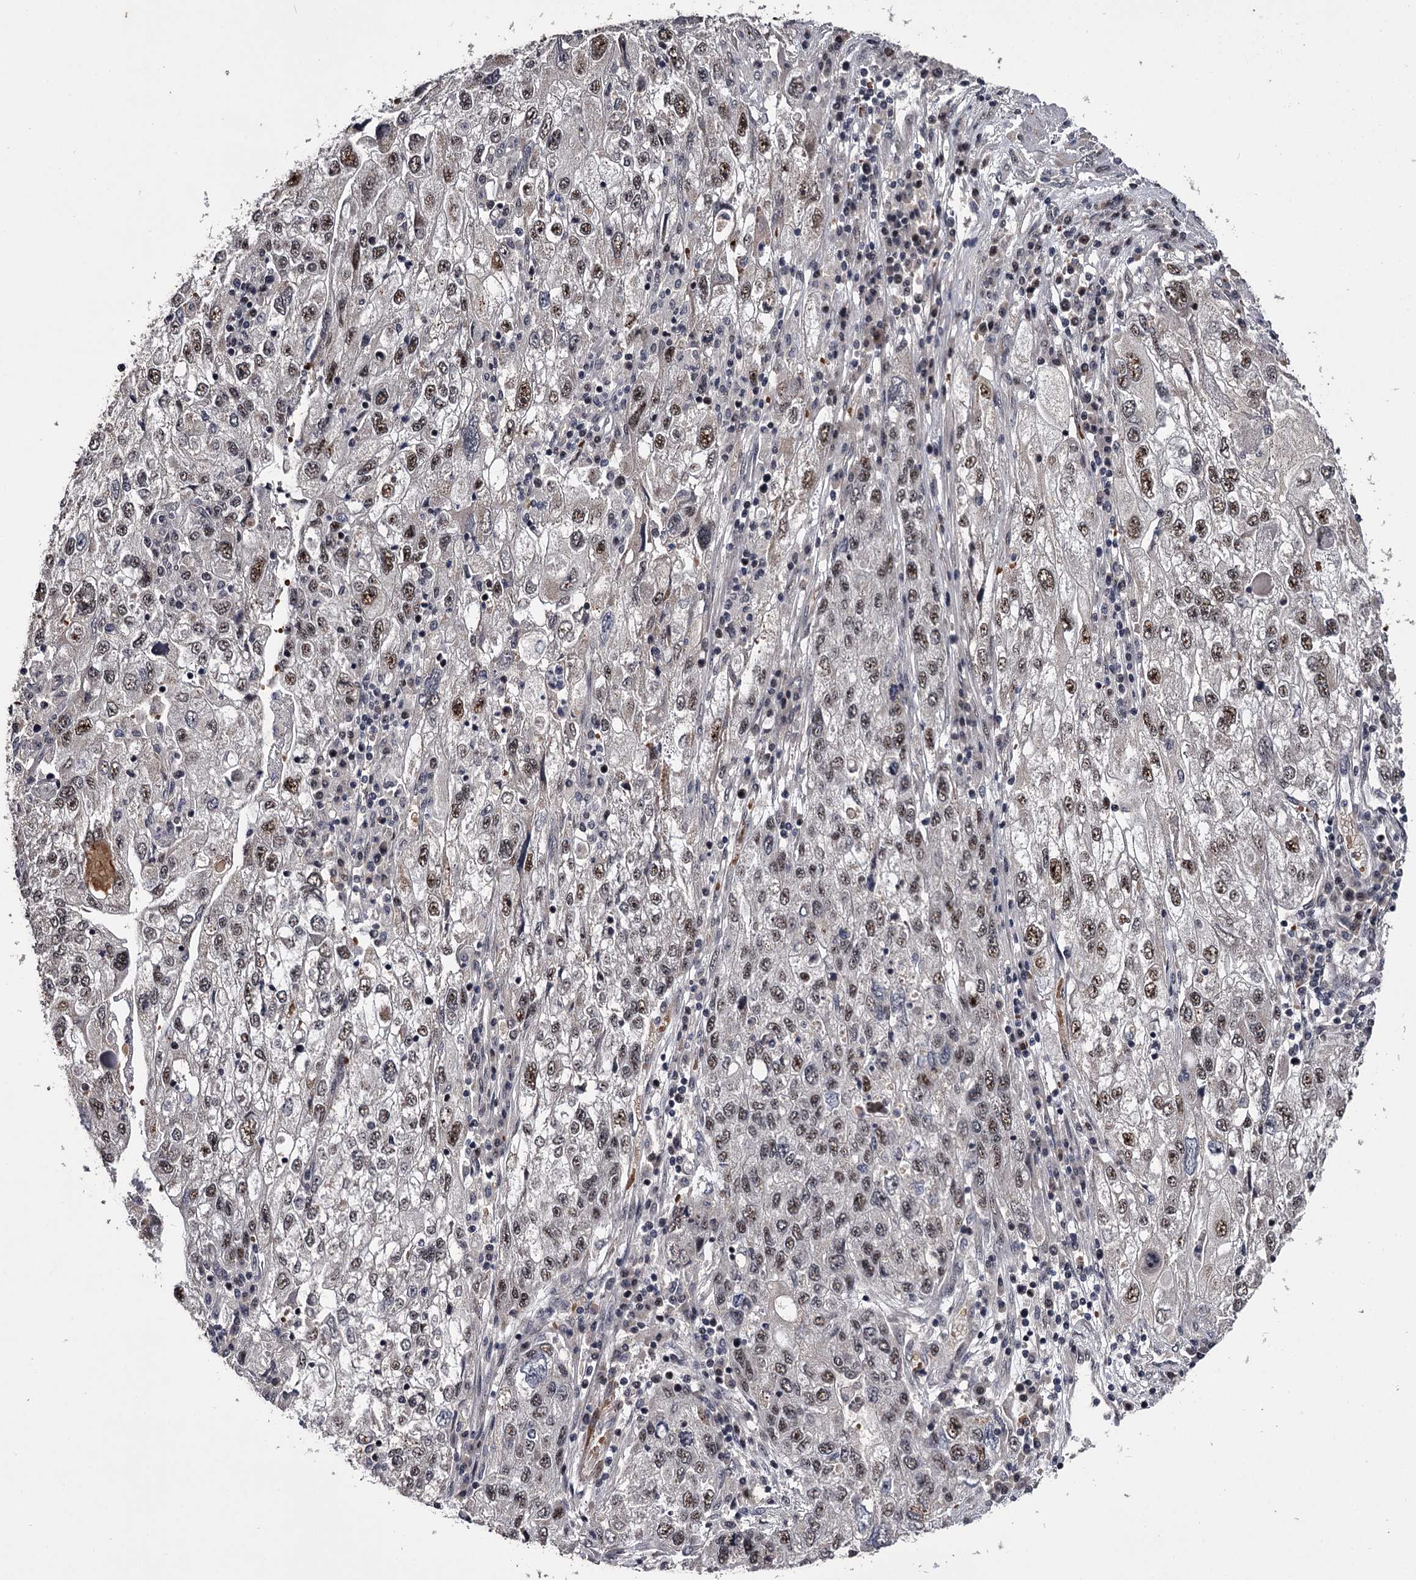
{"staining": {"intensity": "moderate", "quantity": ">75%", "location": "nuclear"}, "tissue": "endometrial cancer", "cell_type": "Tumor cells", "image_type": "cancer", "snomed": [{"axis": "morphology", "description": "Adenocarcinoma, NOS"}, {"axis": "topography", "description": "Endometrium"}], "caption": "Endometrial adenocarcinoma was stained to show a protein in brown. There is medium levels of moderate nuclear expression in approximately >75% of tumor cells.", "gene": "RNF44", "patient": {"sex": "female", "age": 49}}